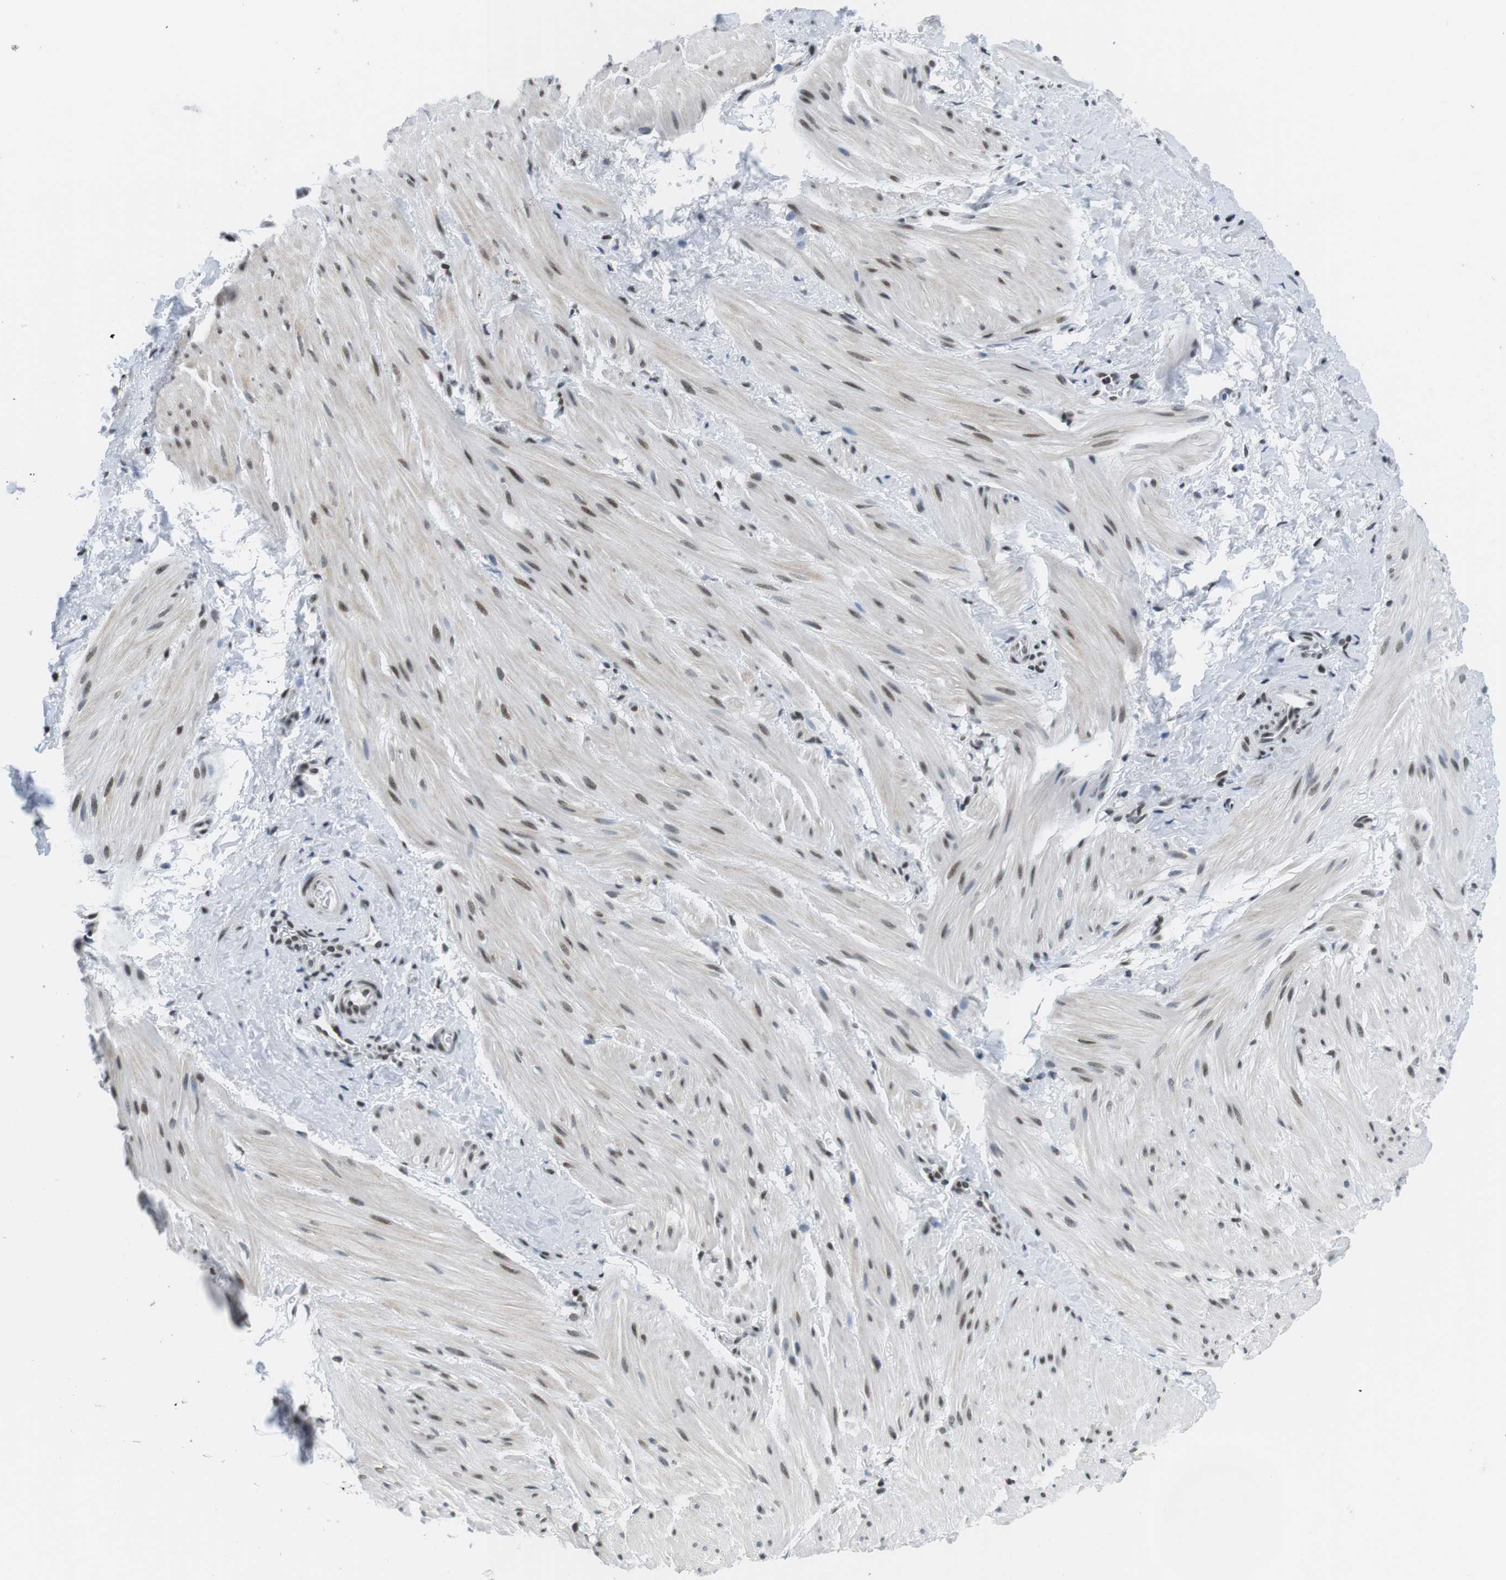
{"staining": {"intensity": "weak", "quantity": "25%-75%", "location": "nuclear"}, "tissue": "smooth muscle", "cell_type": "Smooth muscle cells", "image_type": "normal", "snomed": [{"axis": "morphology", "description": "Normal tissue, NOS"}, {"axis": "topography", "description": "Smooth muscle"}], "caption": "Immunohistochemical staining of normal human smooth muscle shows weak nuclear protein positivity in approximately 25%-75% of smooth muscle cells.", "gene": "E2F2", "patient": {"sex": "male", "age": 16}}